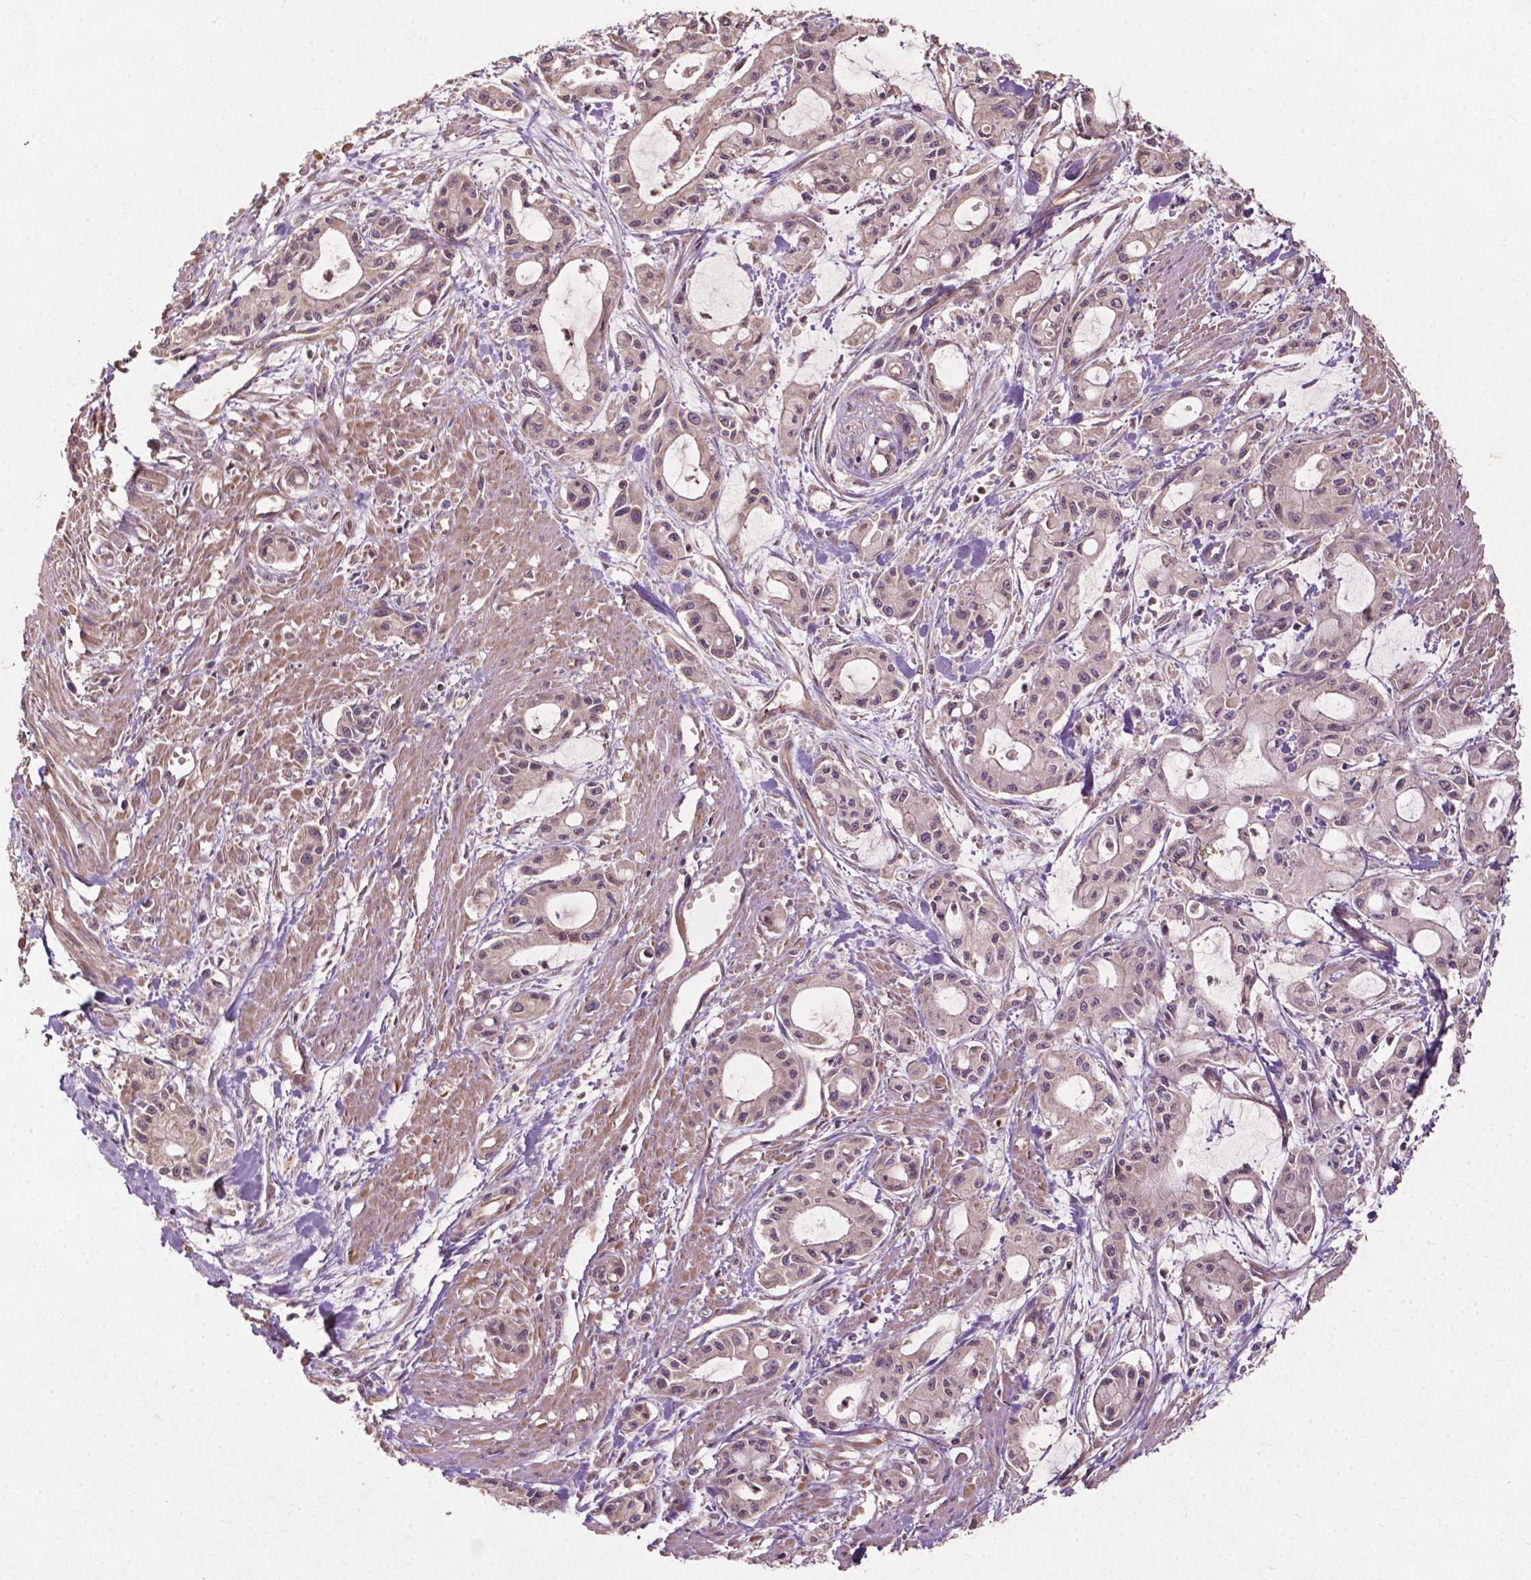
{"staining": {"intensity": "weak", "quantity": "25%-75%", "location": "cytoplasmic/membranous"}, "tissue": "pancreatic cancer", "cell_type": "Tumor cells", "image_type": "cancer", "snomed": [{"axis": "morphology", "description": "Adenocarcinoma, NOS"}, {"axis": "topography", "description": "Pancreas"}], "caption": "Pancreatic cancer (adenocarcinoma) stained with a brown dye displays weak cytoplasmic/membranous positive staining in approximately 25%-75% of tumor cells.", "gene": "CDC42BPA", "patient": {"sex": "male", "age": 48}}